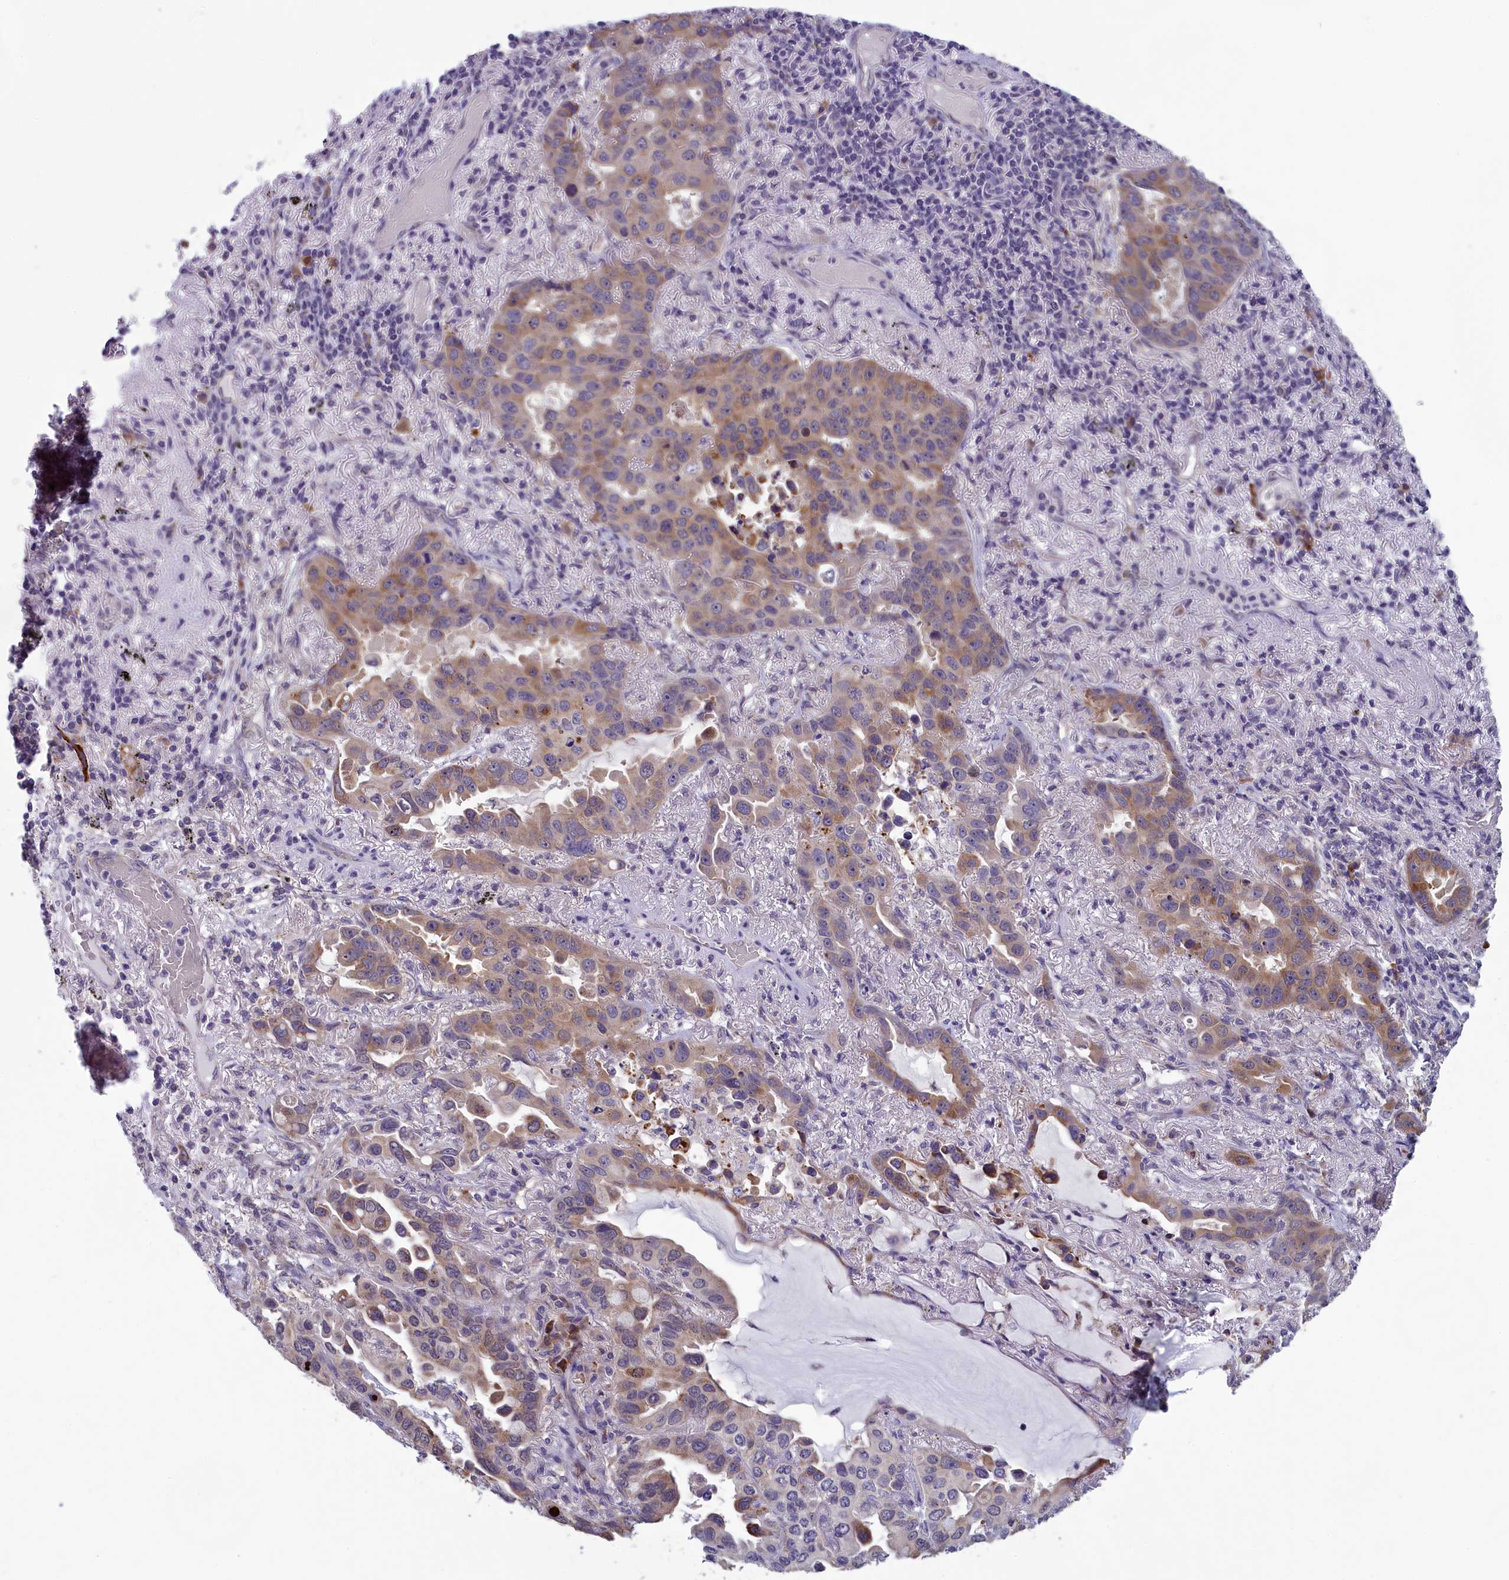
{"staining": {"intensity": "moderate", "quantity": "<25%", "location": "cytoplasmic/membranous"}, "tissue": "lung cancer", "cell_type": "Tumor cells", "image_type": "cancer", "snomed": [{"axis": "morphology", "description": "Adenocarcinoma, NOS"}, {"axis": "topography", "description": "Lung"}], "caption": "Immunohistochemical staining of human lung adenocarcinoma displays low levels of moderate cytoplasmic/membranous positivity in about <25% of tumor cells.", "gene": "MRI1", "patient": {"sex": "male", "age": 64}}